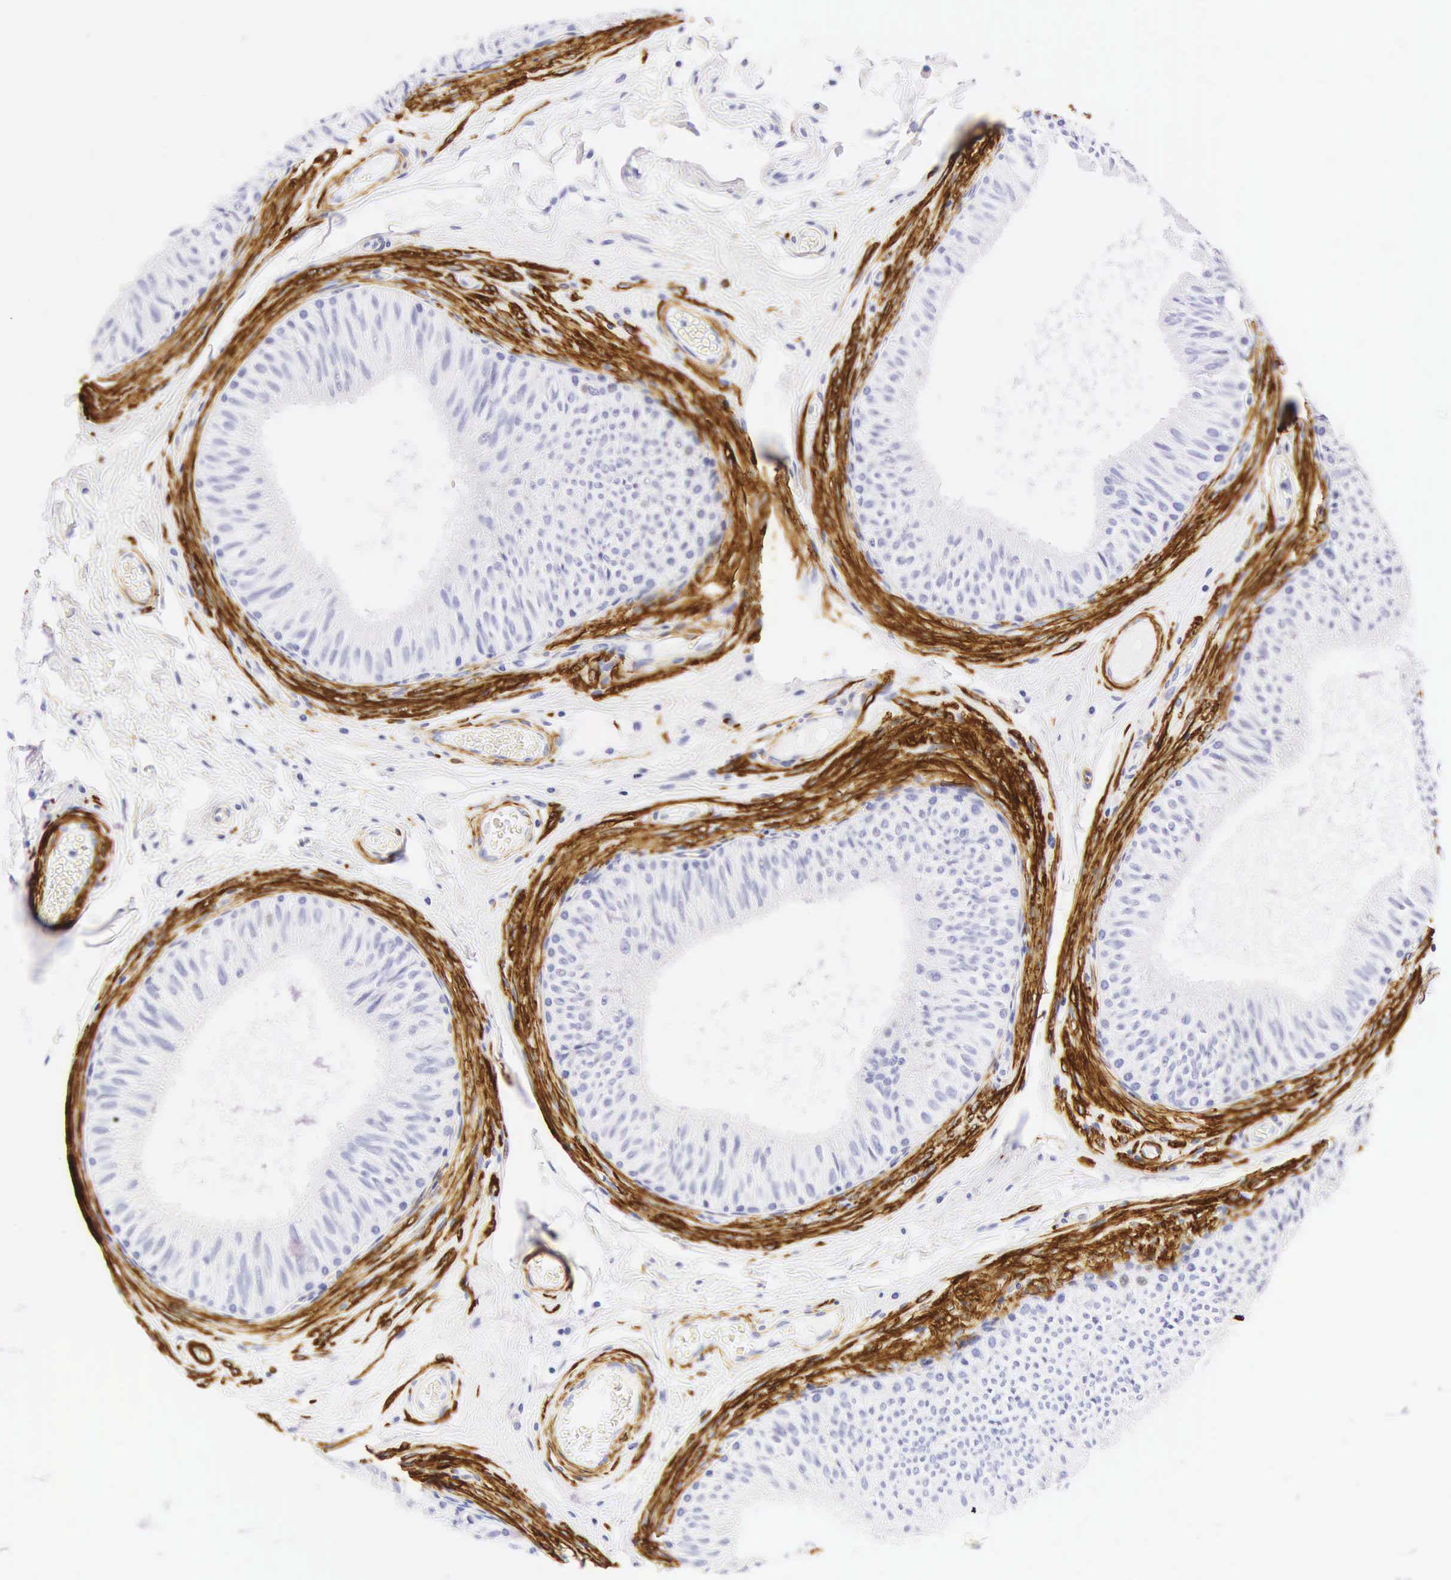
{"staining": {"intensity": "negative", "quantity": "none", "location": "none"}, "tissue": "epididymis", "cell_type": "Glandular cells", "image_type": "normal", "snomed": [{"axis": "morphology", "description": "Normal tissue, NOS"}, {"axis": "topography", "description": "Epididymis"}], "caption": "There is no significant positivity in glandular cells of epididymis. (Immunohistochemistry, brightfield microscopy, high magnification).", "gene": "CALD1", "patient": {"sex": "male", "age": 23}}